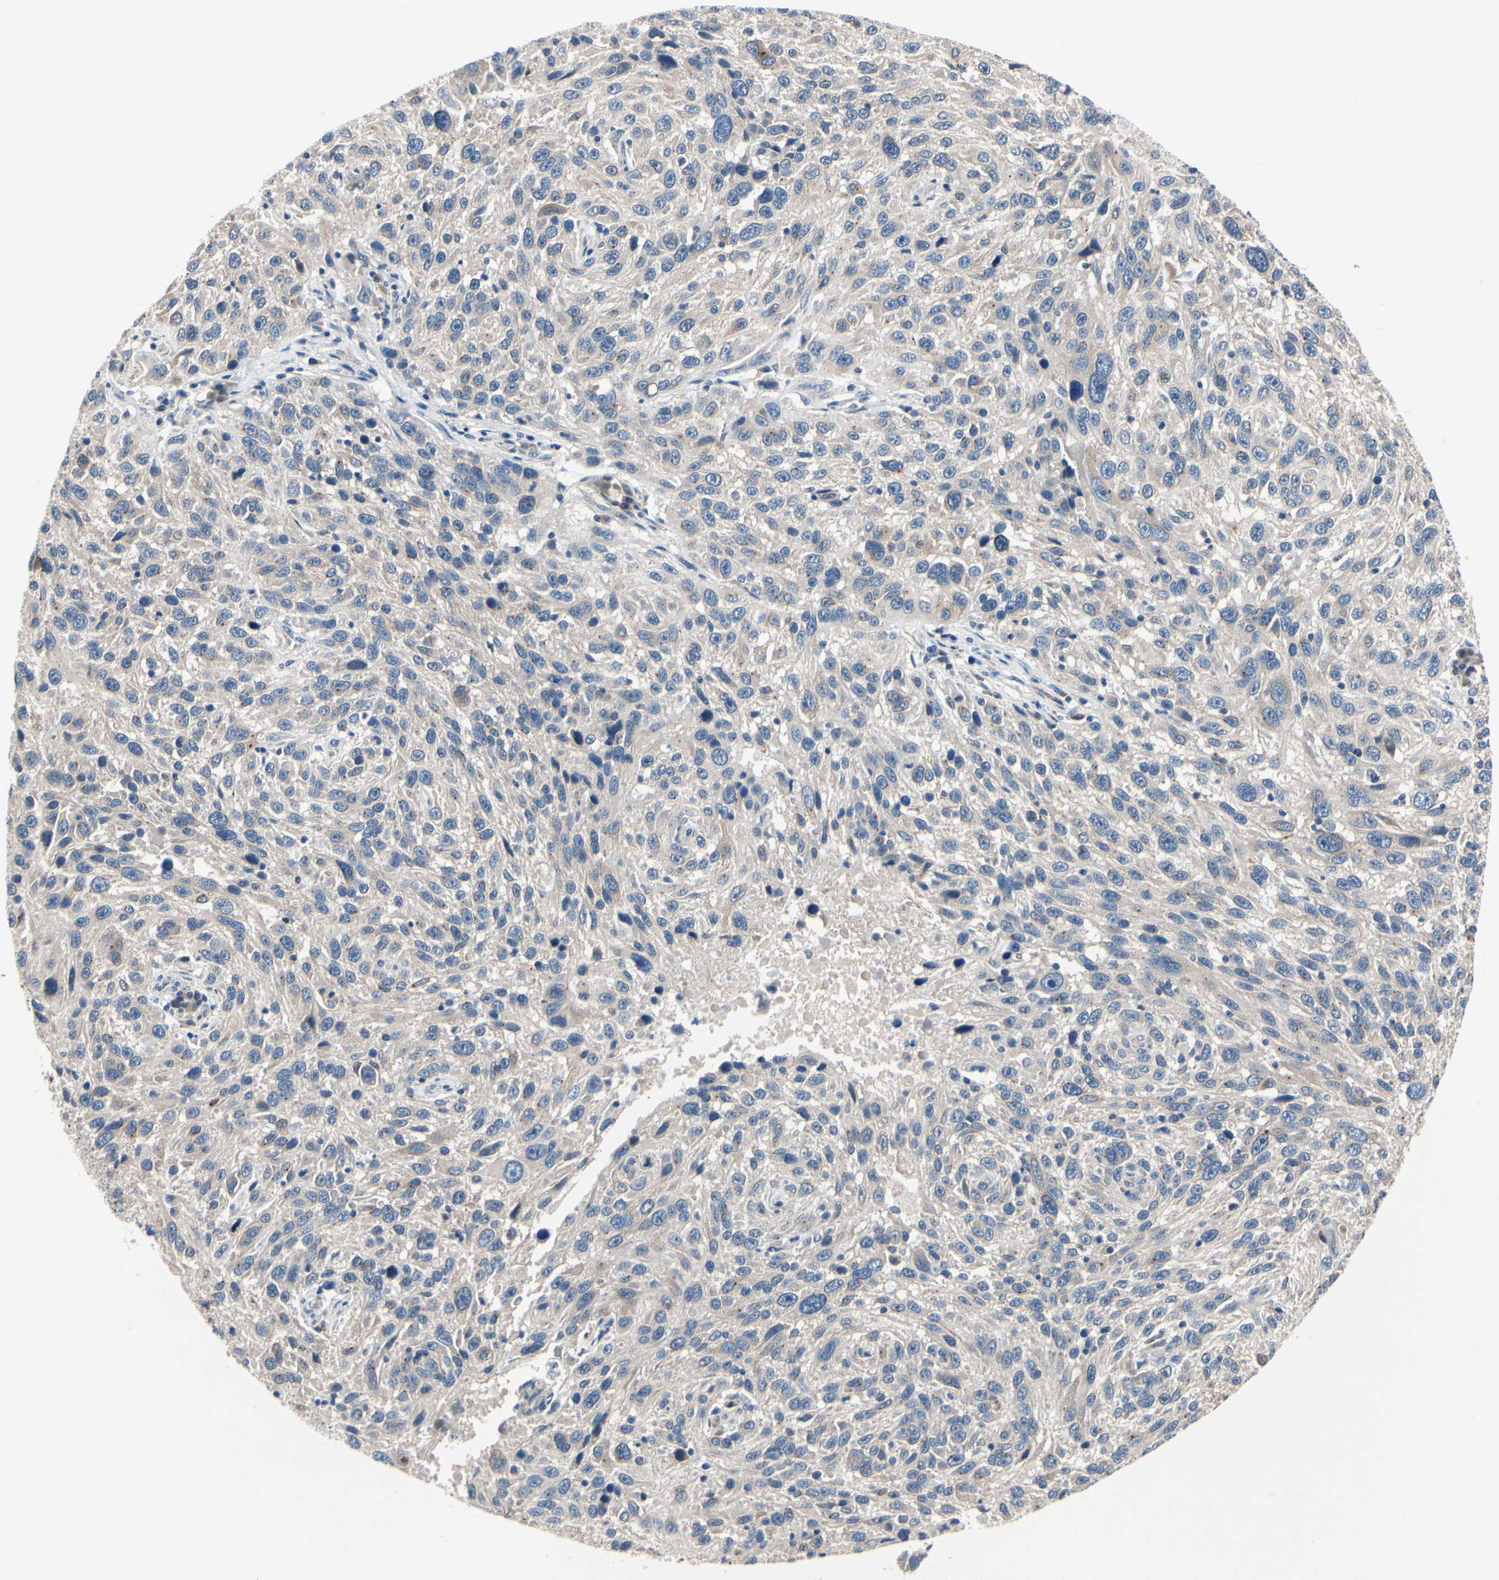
{"staining": {"intensity": "negative", "quantity": "none", "location": "none"}, "tissue": "melanoma", "cell_type": "Tumor cells", "image_type": "cancer", "snomed": [{"axis": "morphology", "description": "Malignant melanoma, NOS"}, {"axis": "topography", "description": "Skin"}], "caption": "The image shows no staining of tumor cells in melanoma.", "gene": "PRKAR2B", "patient": {"sex": "male", "age": 53}}